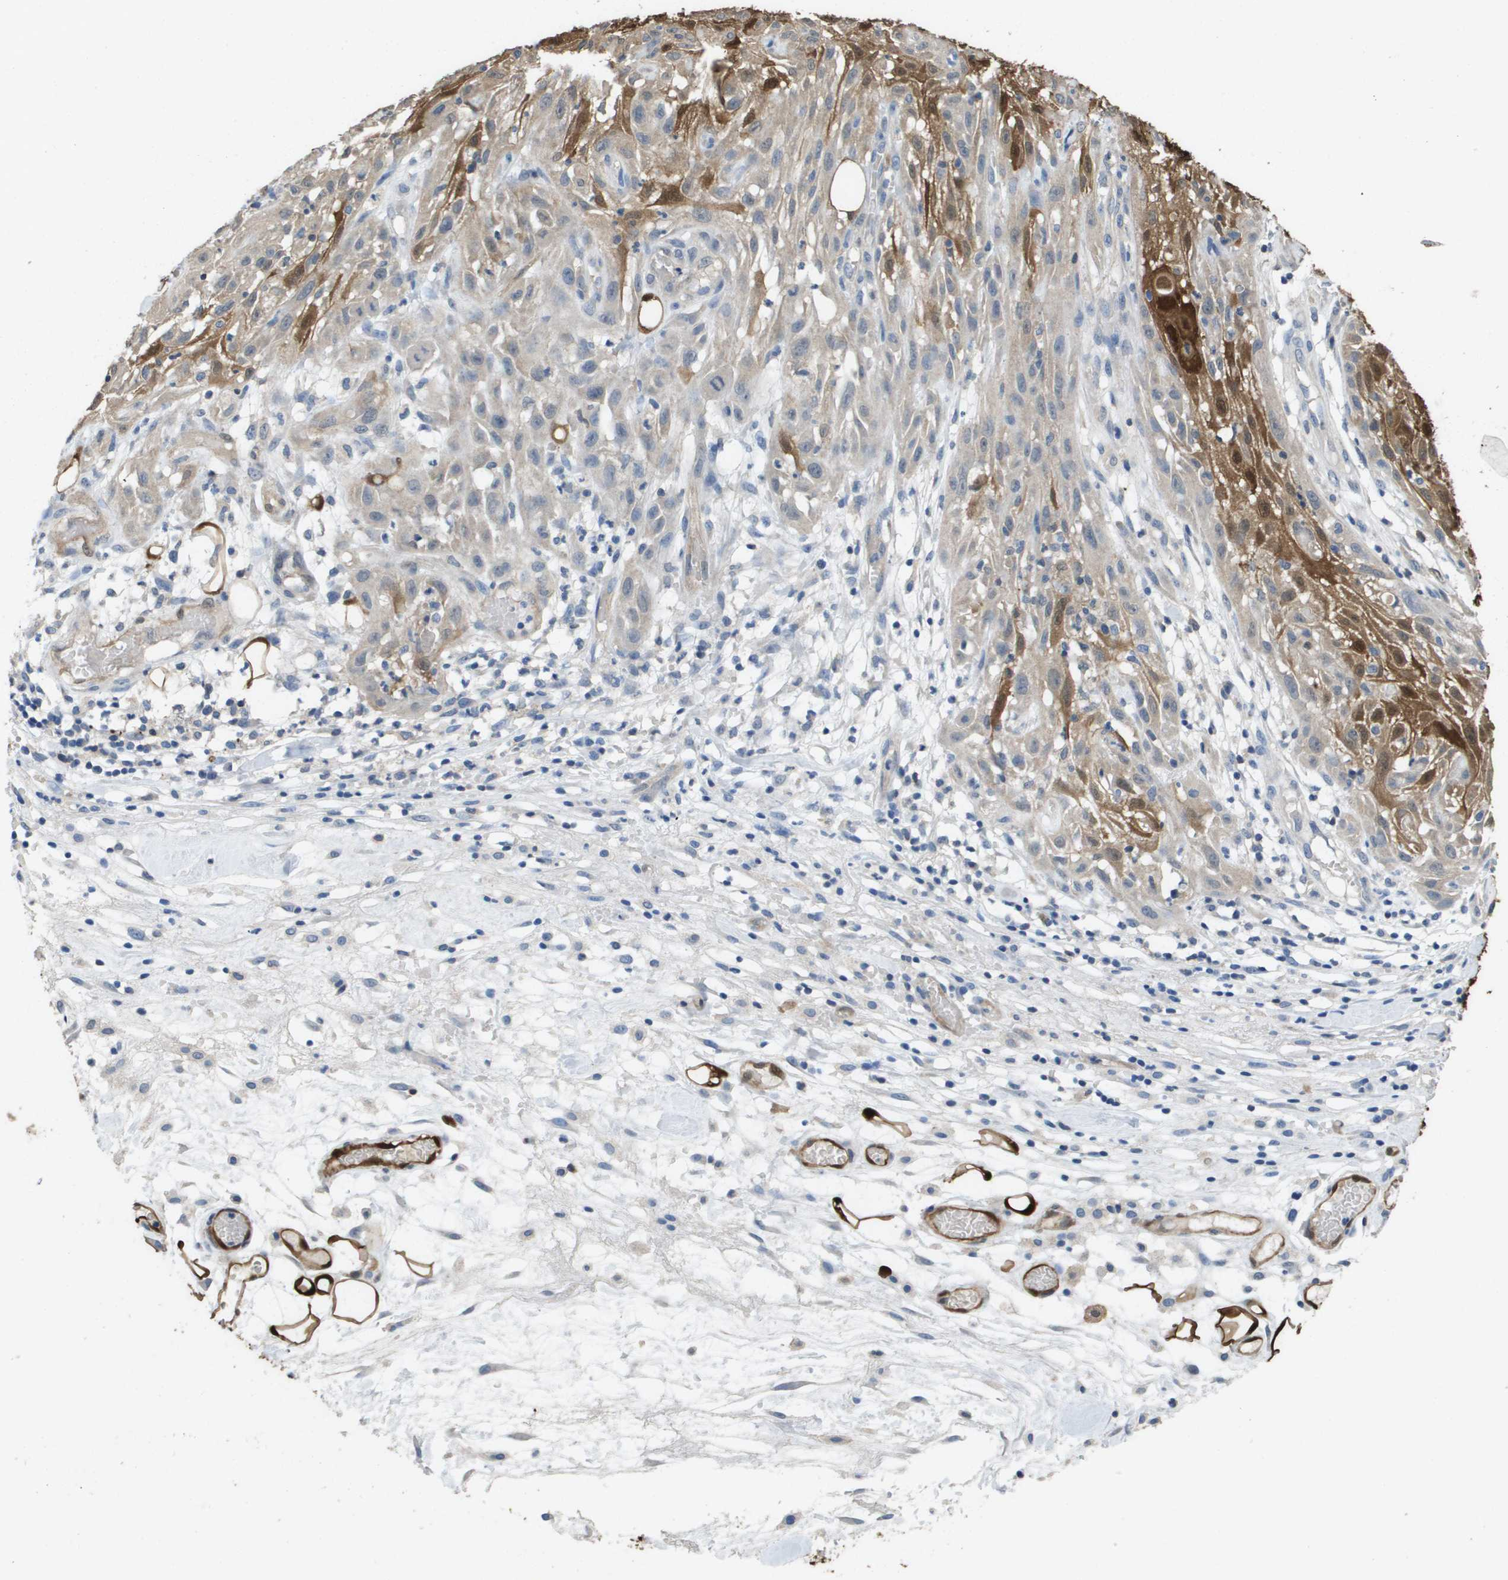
{"staining": {"intensity": "strong", "quantity": "25%-75%", "location": "cytoplasmic/membranous"}, "tissue": "skin cancer", "cell_type": "Tumor cells", "image_type": "cancer", "snomed": [{"axis": "morphology", "description": "Squamous cell carcinoma, NOS"}, {"axis": "topography", "description": "Skin"}], "caption": "The histopathology image displays immunohistochemical staining of skin squamous cell carcinoma. There is strong cytoplasmic/membranous staining is appreciated in approximately 25%-75% of tumor cells.", "gene": "FABP5", "patient": {"sex": "male", "age": 75}}